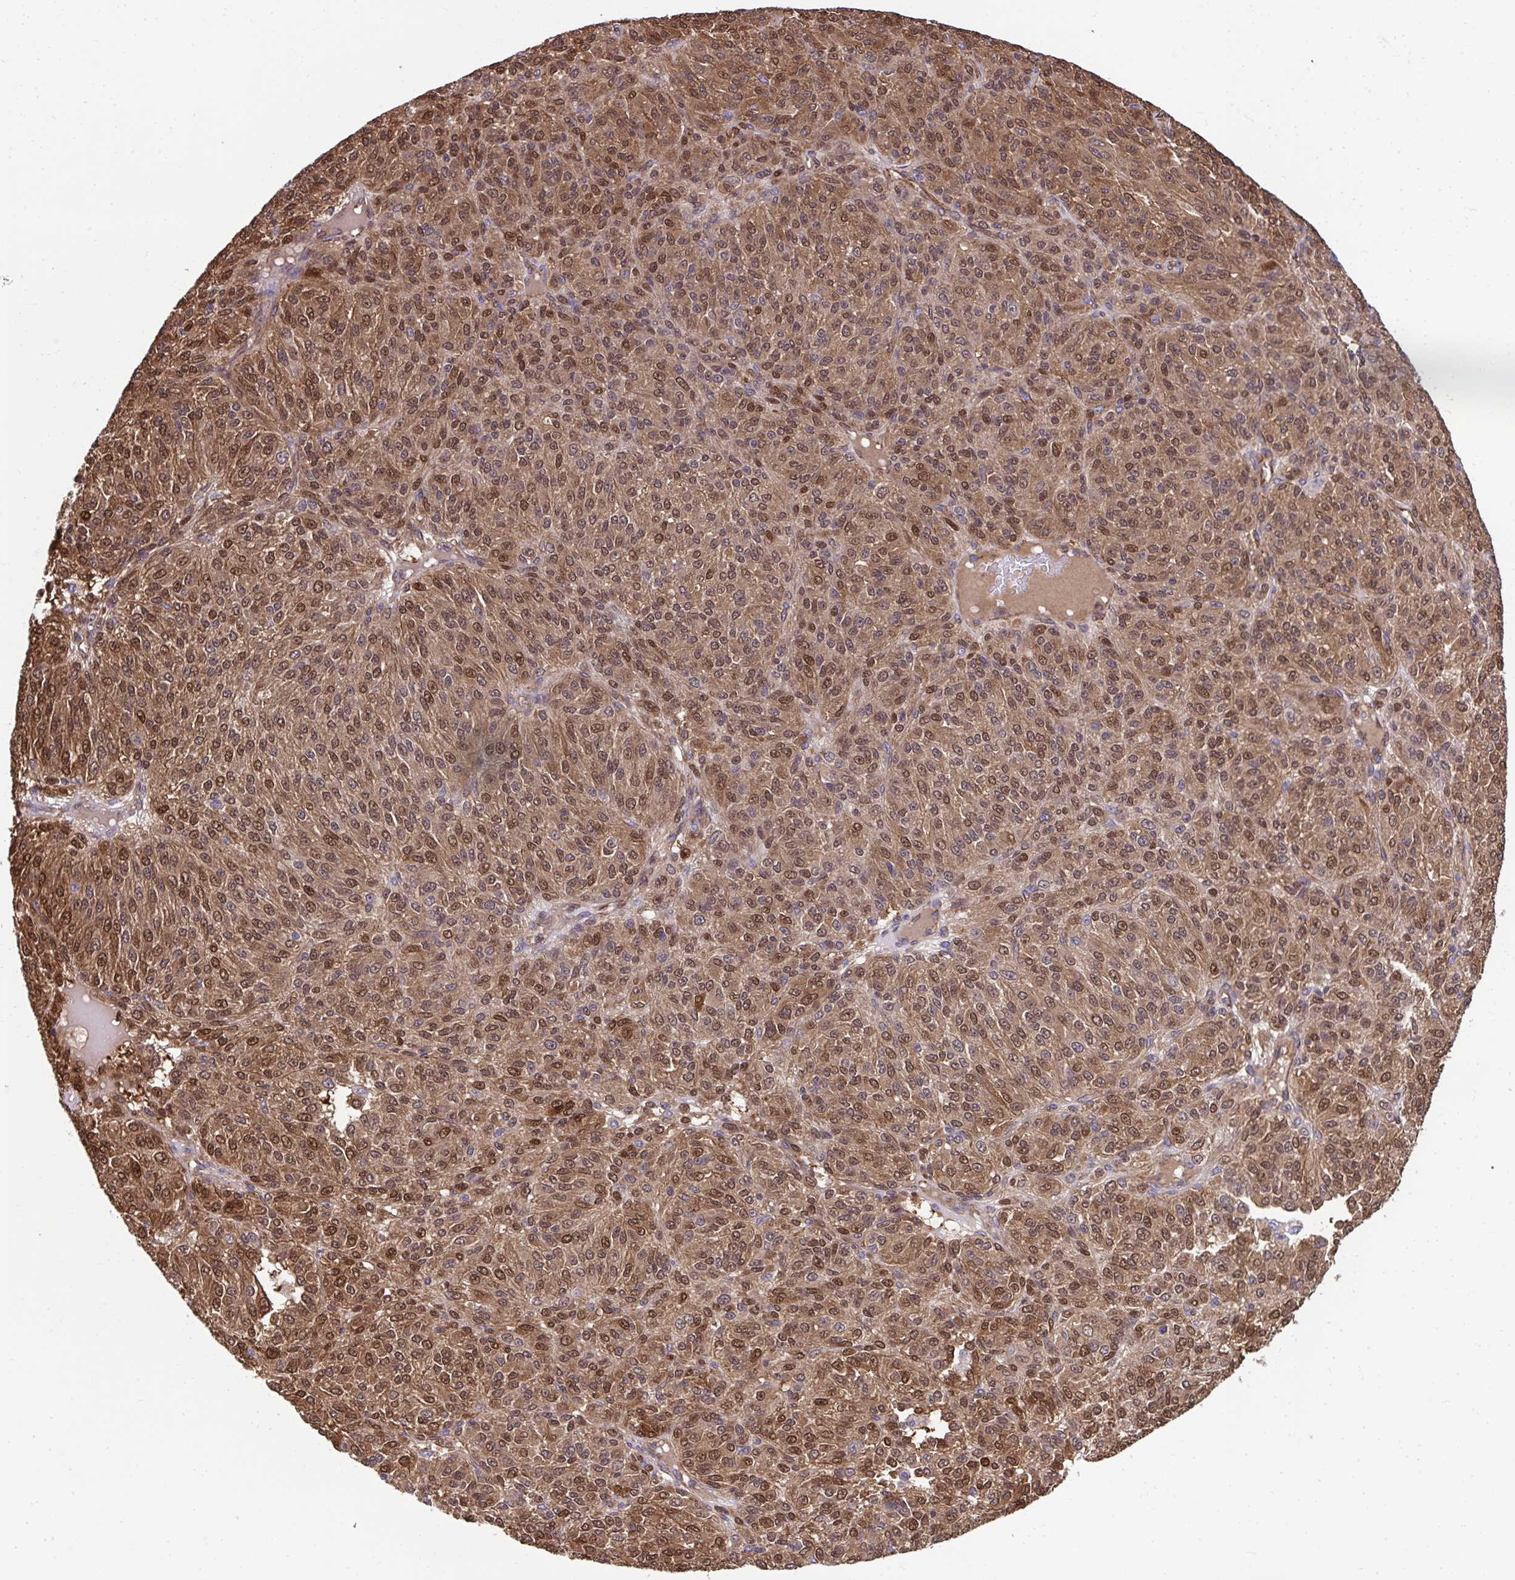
{"staining": {"intensity": "moderate", "quantity": ">75%", "location": "cytoplasmic/membranous,nuclear"}, "tissue": "melanoma", "cell_type": "Tumor cells", "image_type": "cancer", "snomed": [{"axis": "morphology", "description": "Malignant melanoma, Metastatic site"}, {"axis": "topography", "description": "Brain"}], "caption": "The immunohistochemical stain highlights moderate cytoplasmic/membranous and nuclear expression in tumor cells of malignant melanoma (metastatic site) tissue.", "gene": "TRIM52", "patient": {"sex": "female", "age": 56}}